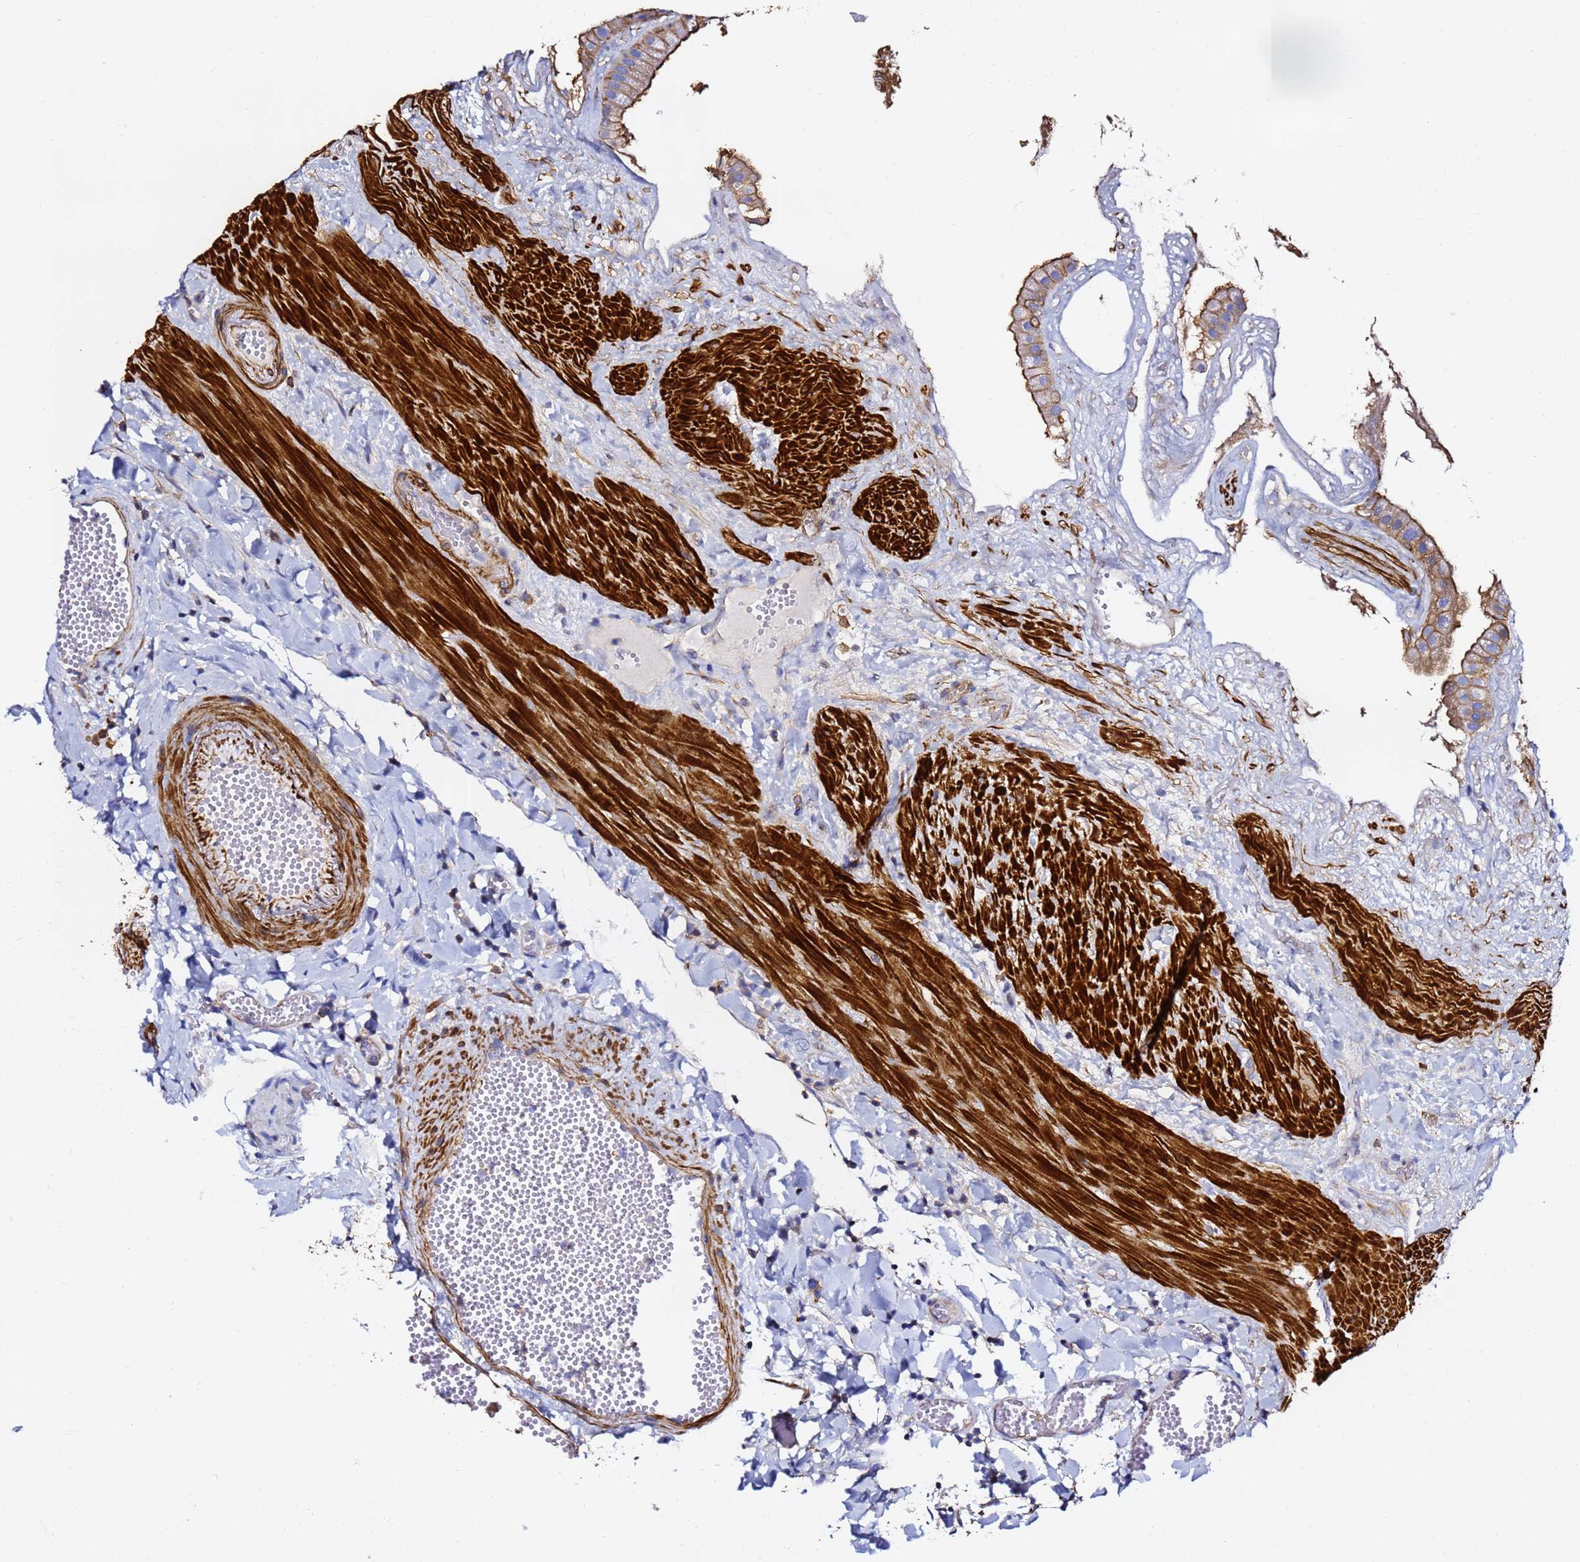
{"staining": {"intensity": "strong", "quantity": ">75%", "location": "cytoplasmic/membranous"}, "tissue": "gallbladder", "cell_type": "Glandular cells", "image_type": "normal", "snomed": [{"axis": "morphology", "description": "Normal tissue, NOS"}, {"axis": "topography", "description": "Gallbladder"}], "caption": "The micrograph demonstrates immunohistochemical staining of unremarkable gallbladder. There is strong cytoplasmic/membranous positivity is present in about >75% of glandular cells. Immunohistochemistry (ihc) stains the protein in brown and the nuclei are stained blue.", "gene": "ACTA1", "patient": {"sex": "male", "age": 55}}